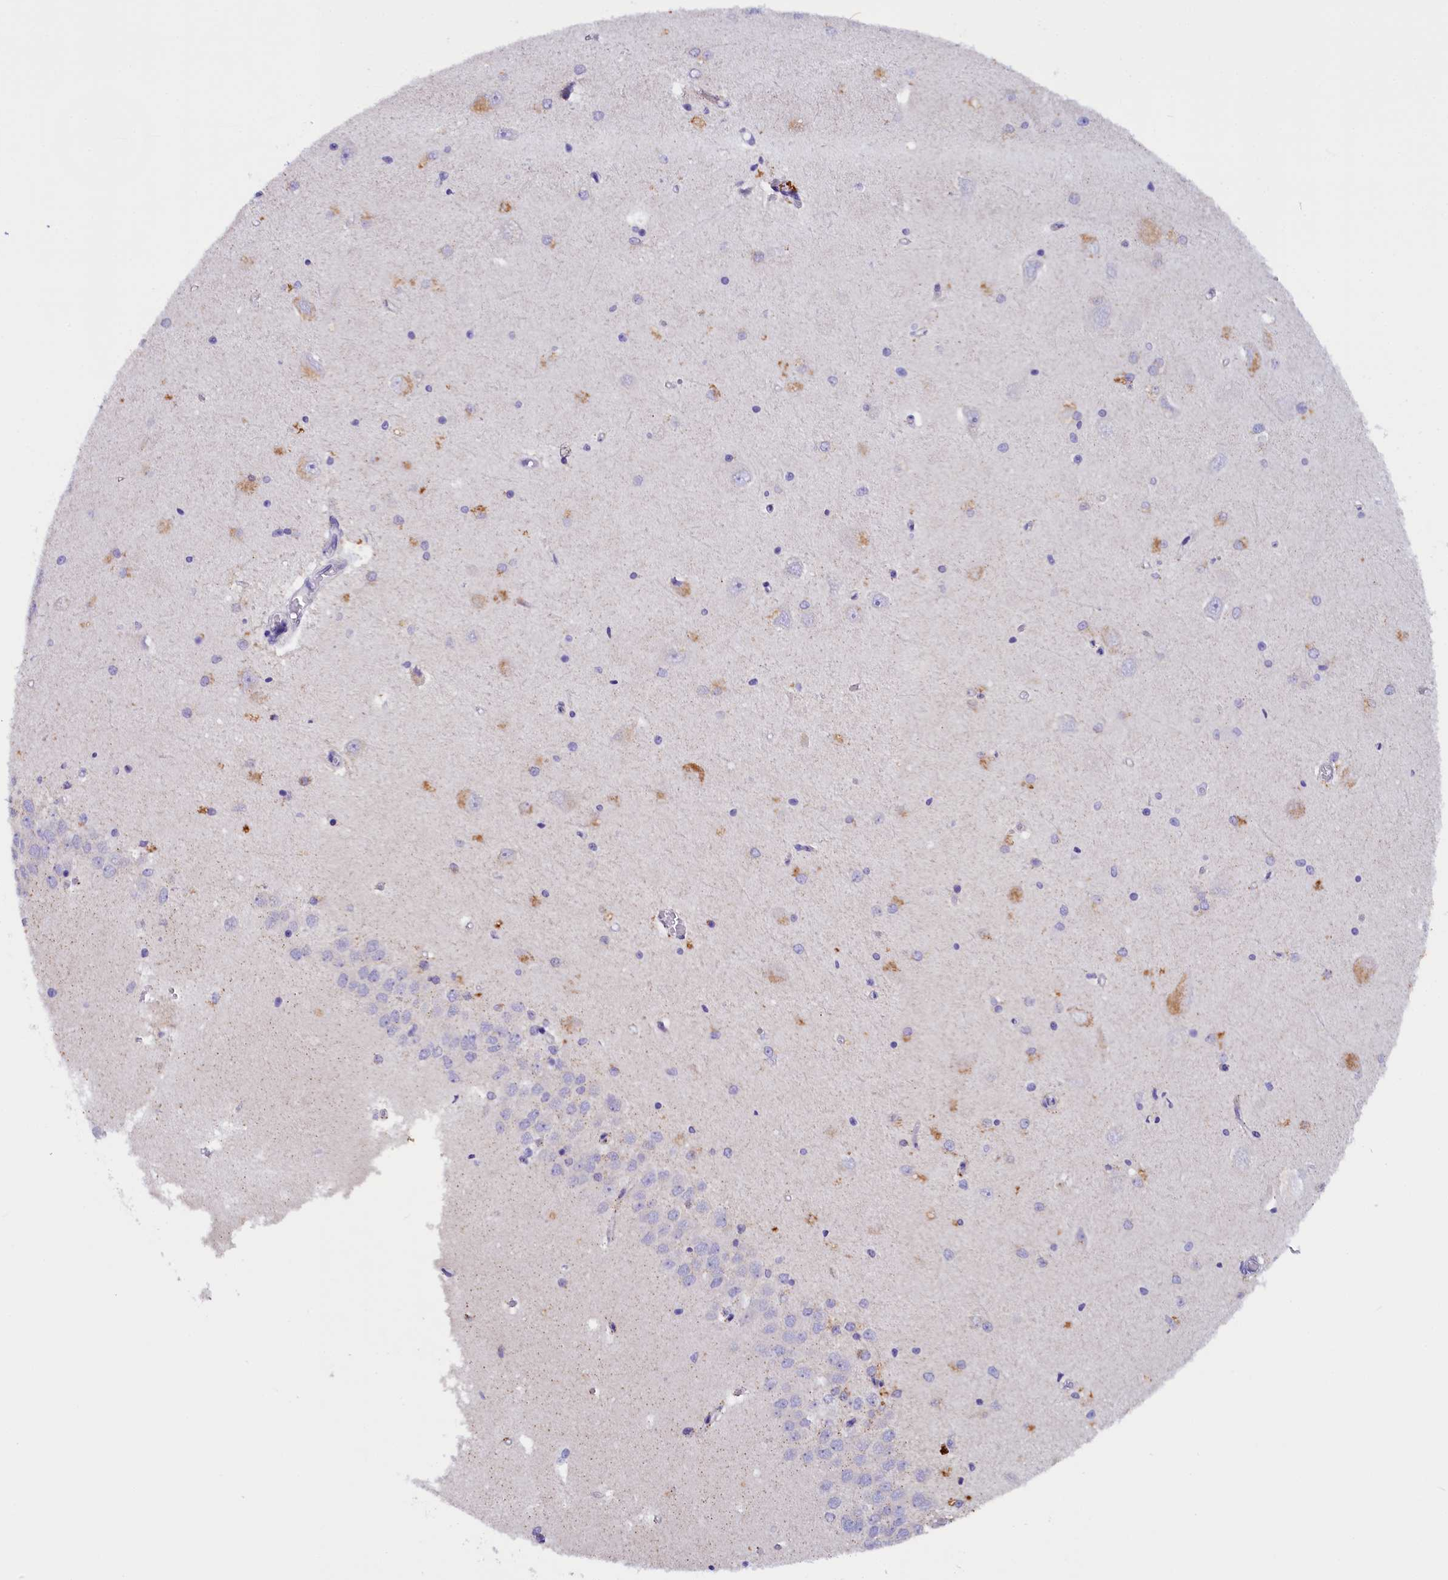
{"staining": {"intensity": "negative", "quantity": "none", "location": "none"}, "tissue": "hippocampus", "cell_type": "Glial cells", "image_type": "normal", "snomed": [{"axis": "morphology", "description": "Normal tissue, NOS"}, {"axis": "topography", "description": "Hippocampus"}], "caption": "There is no significant expression in glial cells of hippocampus. (DAB (3,3'-diaminobenzidine) immunohistochemistry (IHC) visualized using brightfield microscopy, high magnification).", "gene": "RTTN", "patient": {"sex": "male", "age": 45}}